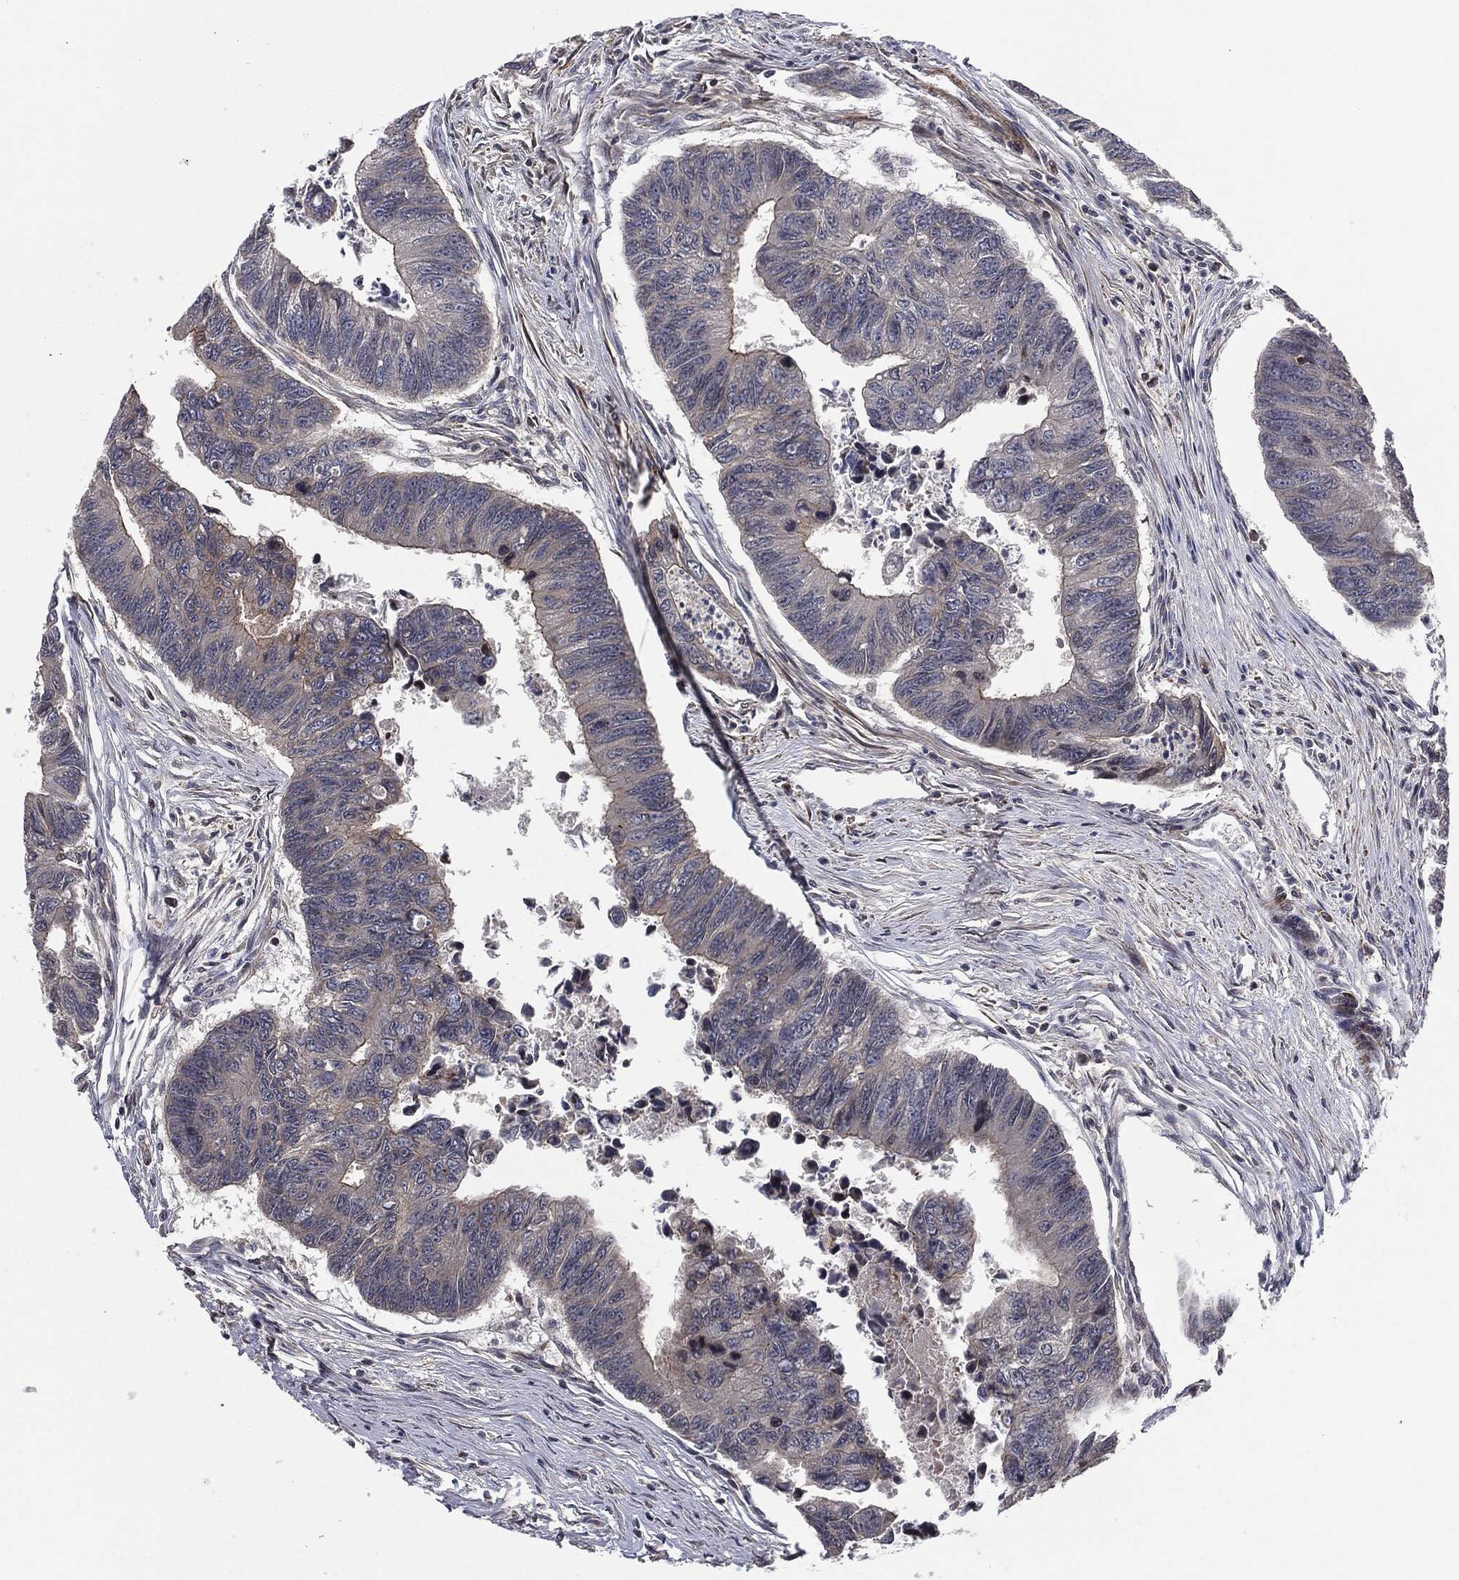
{"staining": {"intensity": "negative", "quantity": "none", "location": "none"}, "tissue": "colorectal cancer", "cell_type": "Tumor cells", "image_type": "cancer", "snomed": [{"axis": "morphology", "description": "Adenocarcinoma, NOS"}, {"axis": "topography", "description": "Colon"}], "caption": "High power microscopy micrograph of an immunohistochemistry (IHC) photomicrograph of adenocarcinoma (colorectal), revealing no significant staining in tumor cells. (DAB (3,3'-diaminobenzidine) immunohistochemistry (IHC) visualized using brightfield microscopy, high magnification).", "gene": "UBR1", "patient": {"sex": "female", "age": 65}}